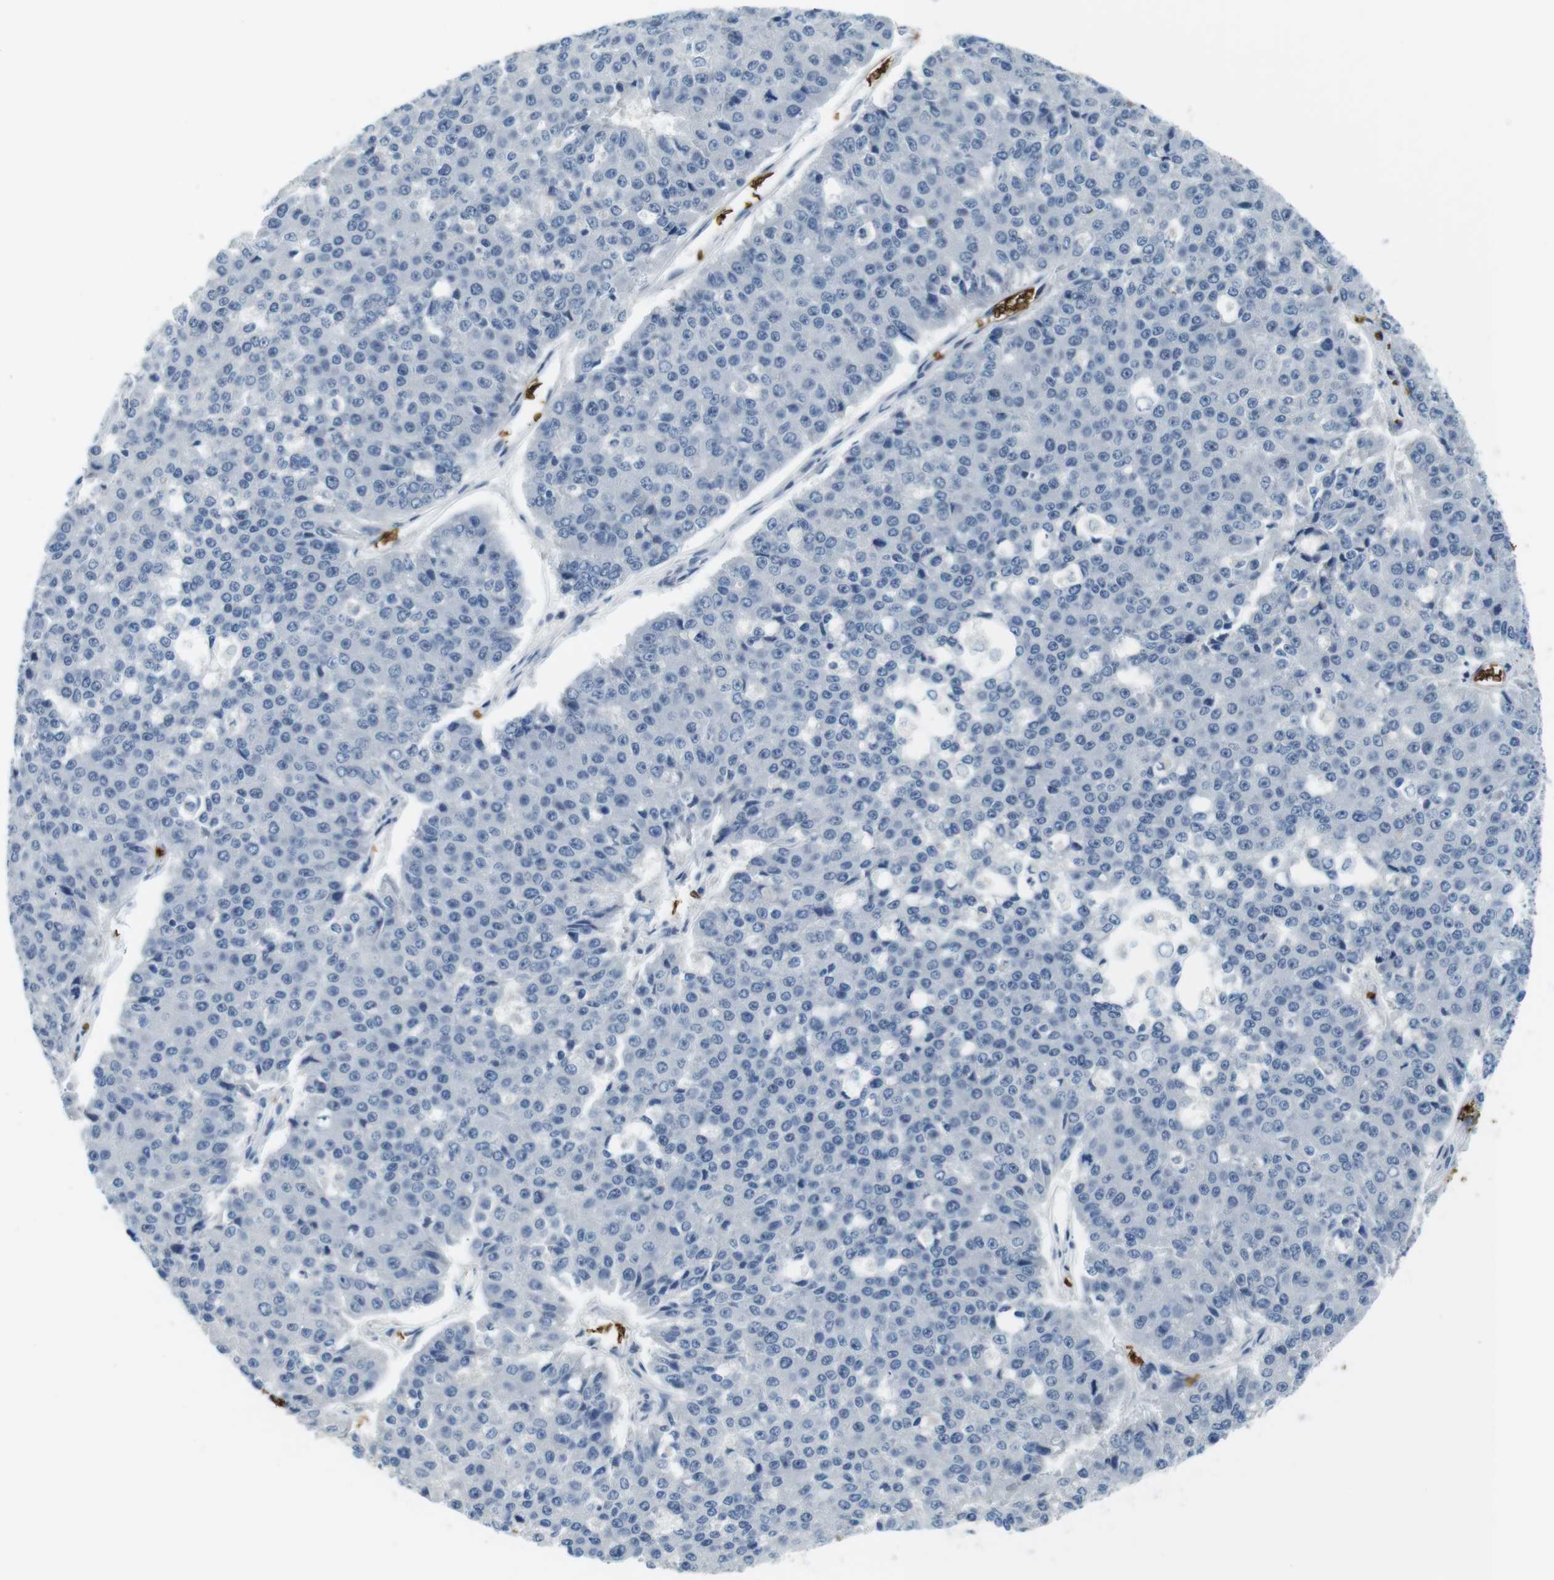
{"staining": {"intensity": "negative", "quantity": "none", "location": "none"}, "tissue": "pancreatic cancer", "cell_type": "Tumor cells", "image_type": "cancer", "snomed": [{"axis": "morphology", "description": "Adenocarcinoma, NOS"}, {"axis": "topography", "description": "Pancreas"}], "caption": "The micrograph displays no significant expression in tumor cells of pancreatic adenocarcinoma.", "gene": "SLC4A1", "patient": {"sex": "male", "age": 50}}